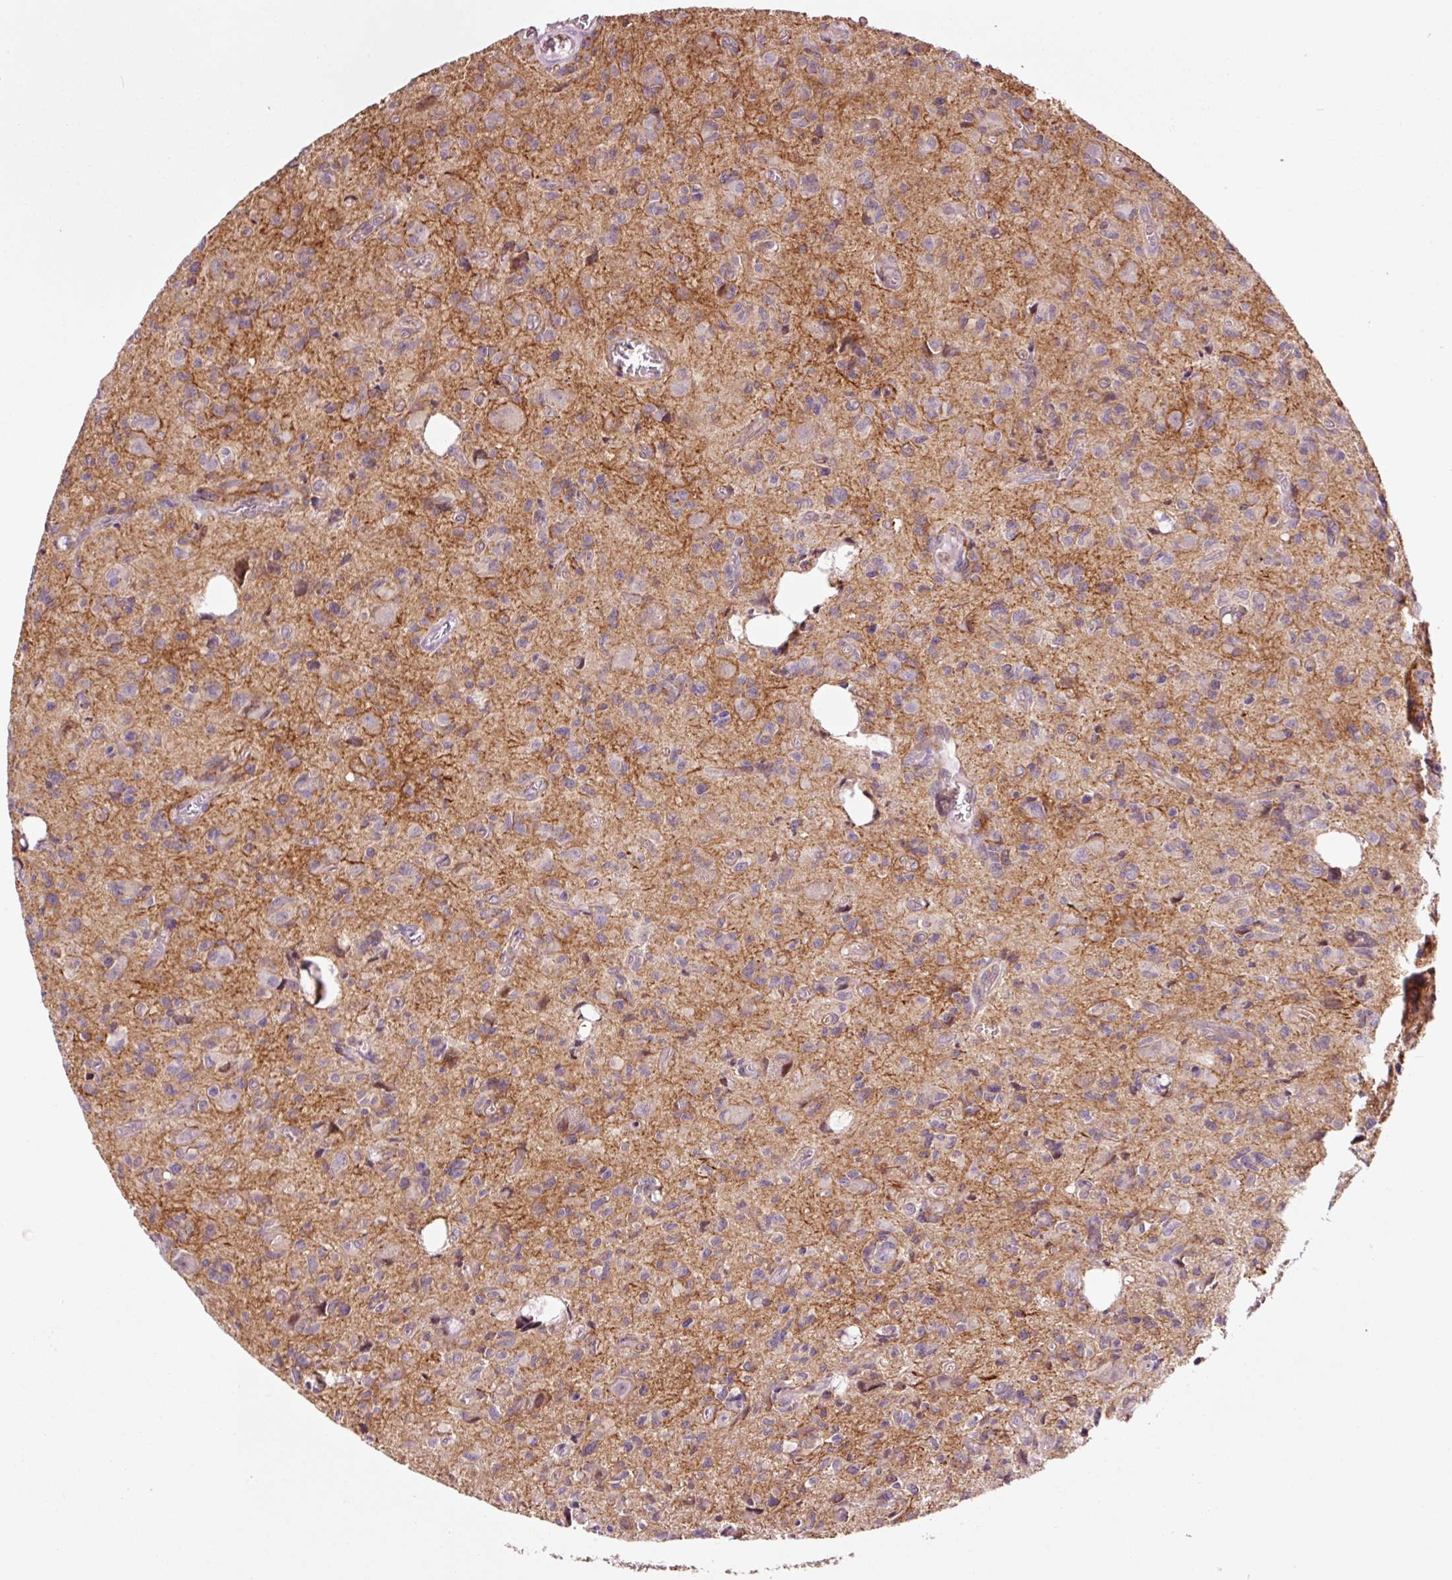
{"staining": {"intensity": "moderate", "quantity": "25%-75%", "location": "cytoplasmic/membranous"}, "tissue": "glioma", "cell_type": "Tumor cells", "image_type": "cancer", "snomed": [{"axis": "morphology", "description": "Glioma, malignant, High grade"}, {"axis": "topography", "description": "Brain"}], "caption": "Malignant glioma (high-grade) stained for a protein shows moderate cytoplasmic/membranous positivity in tumor cells.", "gene": "ADD3", "patient": {"sex": "male", "age": 76}}